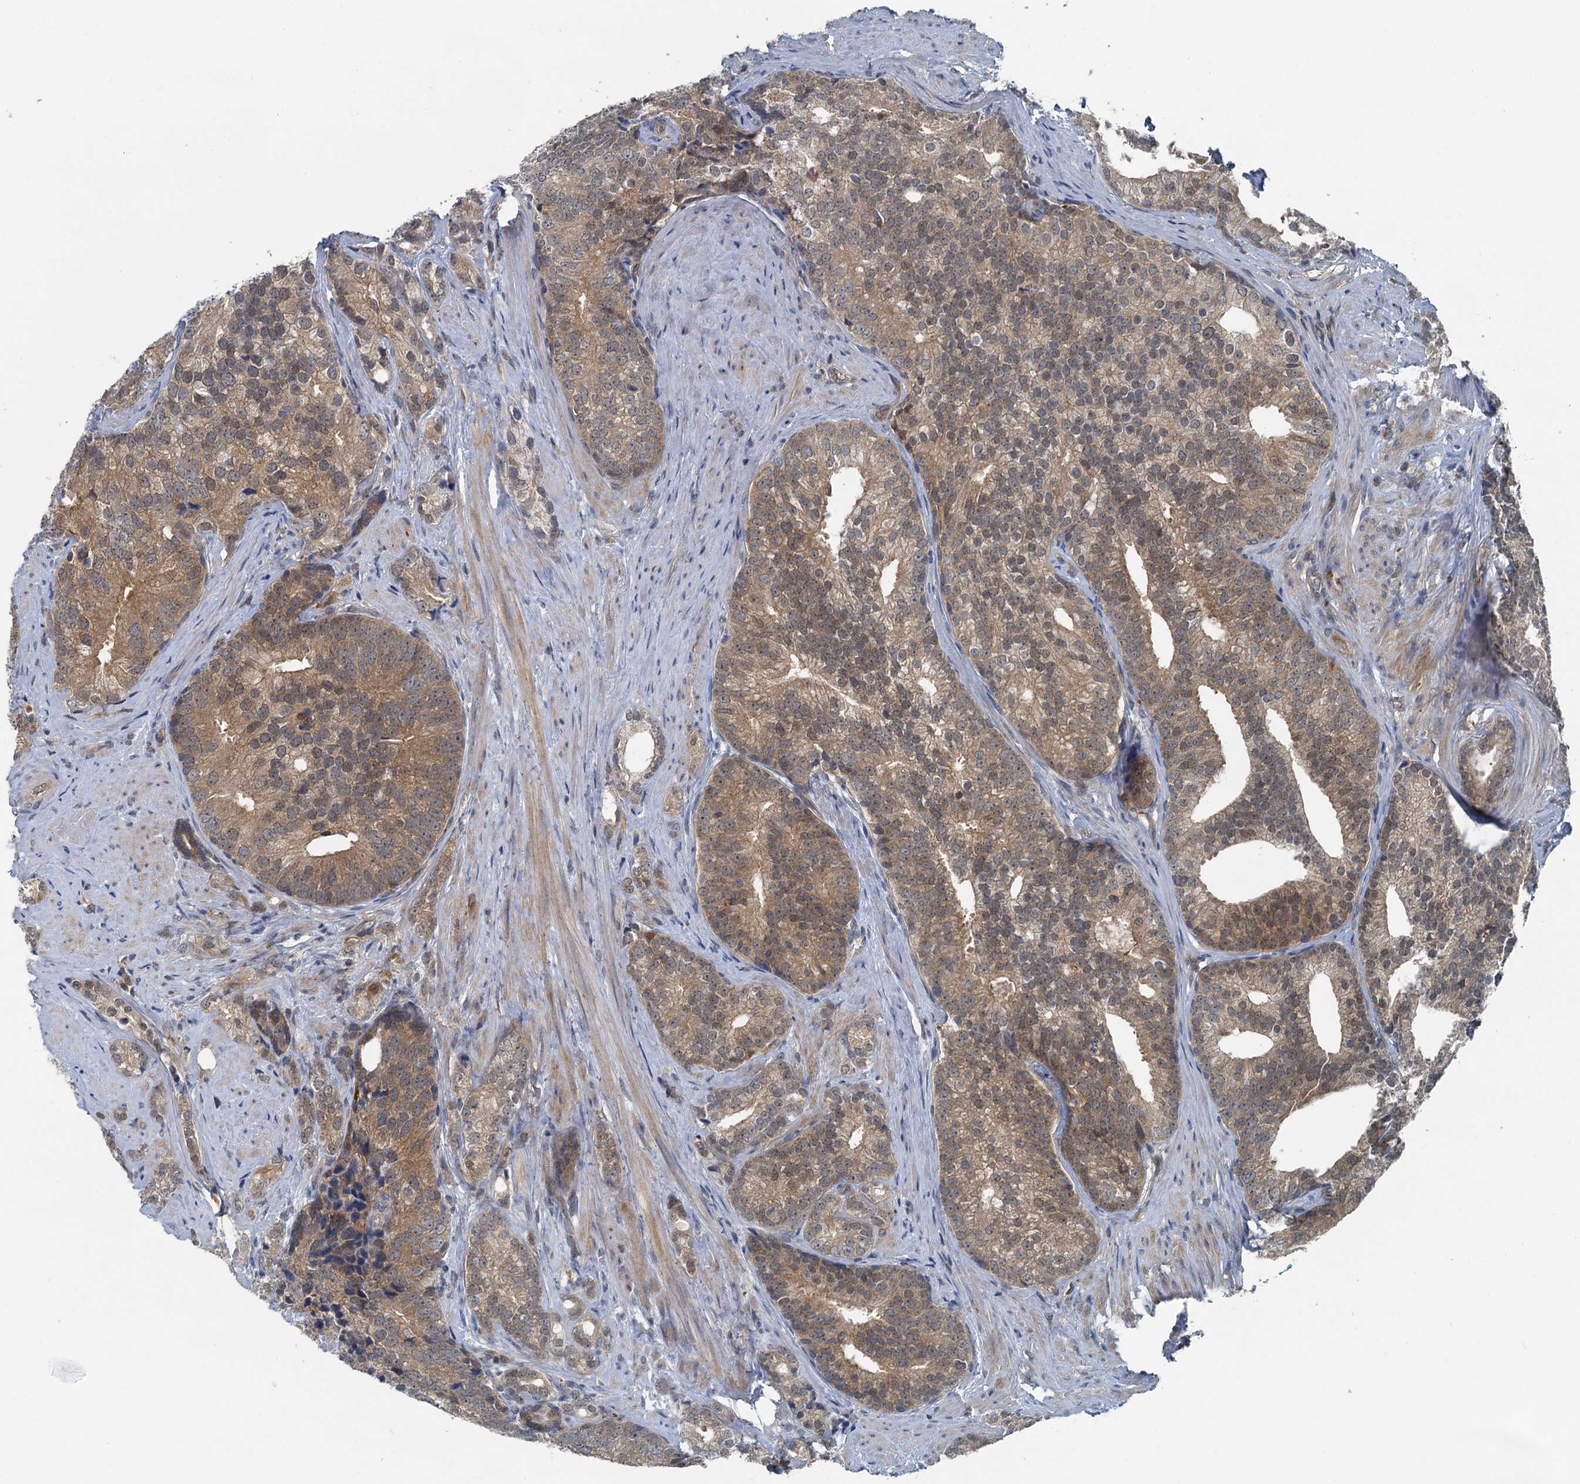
{"staining": {"intensity": "moderate", "quantity": ">75%", "location": "cytoplasmic/membranous,nuclear"}, "tissue": "prostate cancer", "cell_type": "Tumor cells", "image_type": "cancer", "snomed": [{"axis": "morphology", "description": "Adenocarcinoma, Low grade"}, {"axis": "topography", "description": "Prostate"}], "caption": "Immunohistochemistry micrograph of prostate cancer (adenocarcinoma (low-grade)) stained for a protein (brown), which reveals medium levels of moderate cytoplasmic/membranous and nuclear staining in approximately >75% of tumor cells.", "gene": "GCLM", "patient": {"sex": "male", "age": 71}}